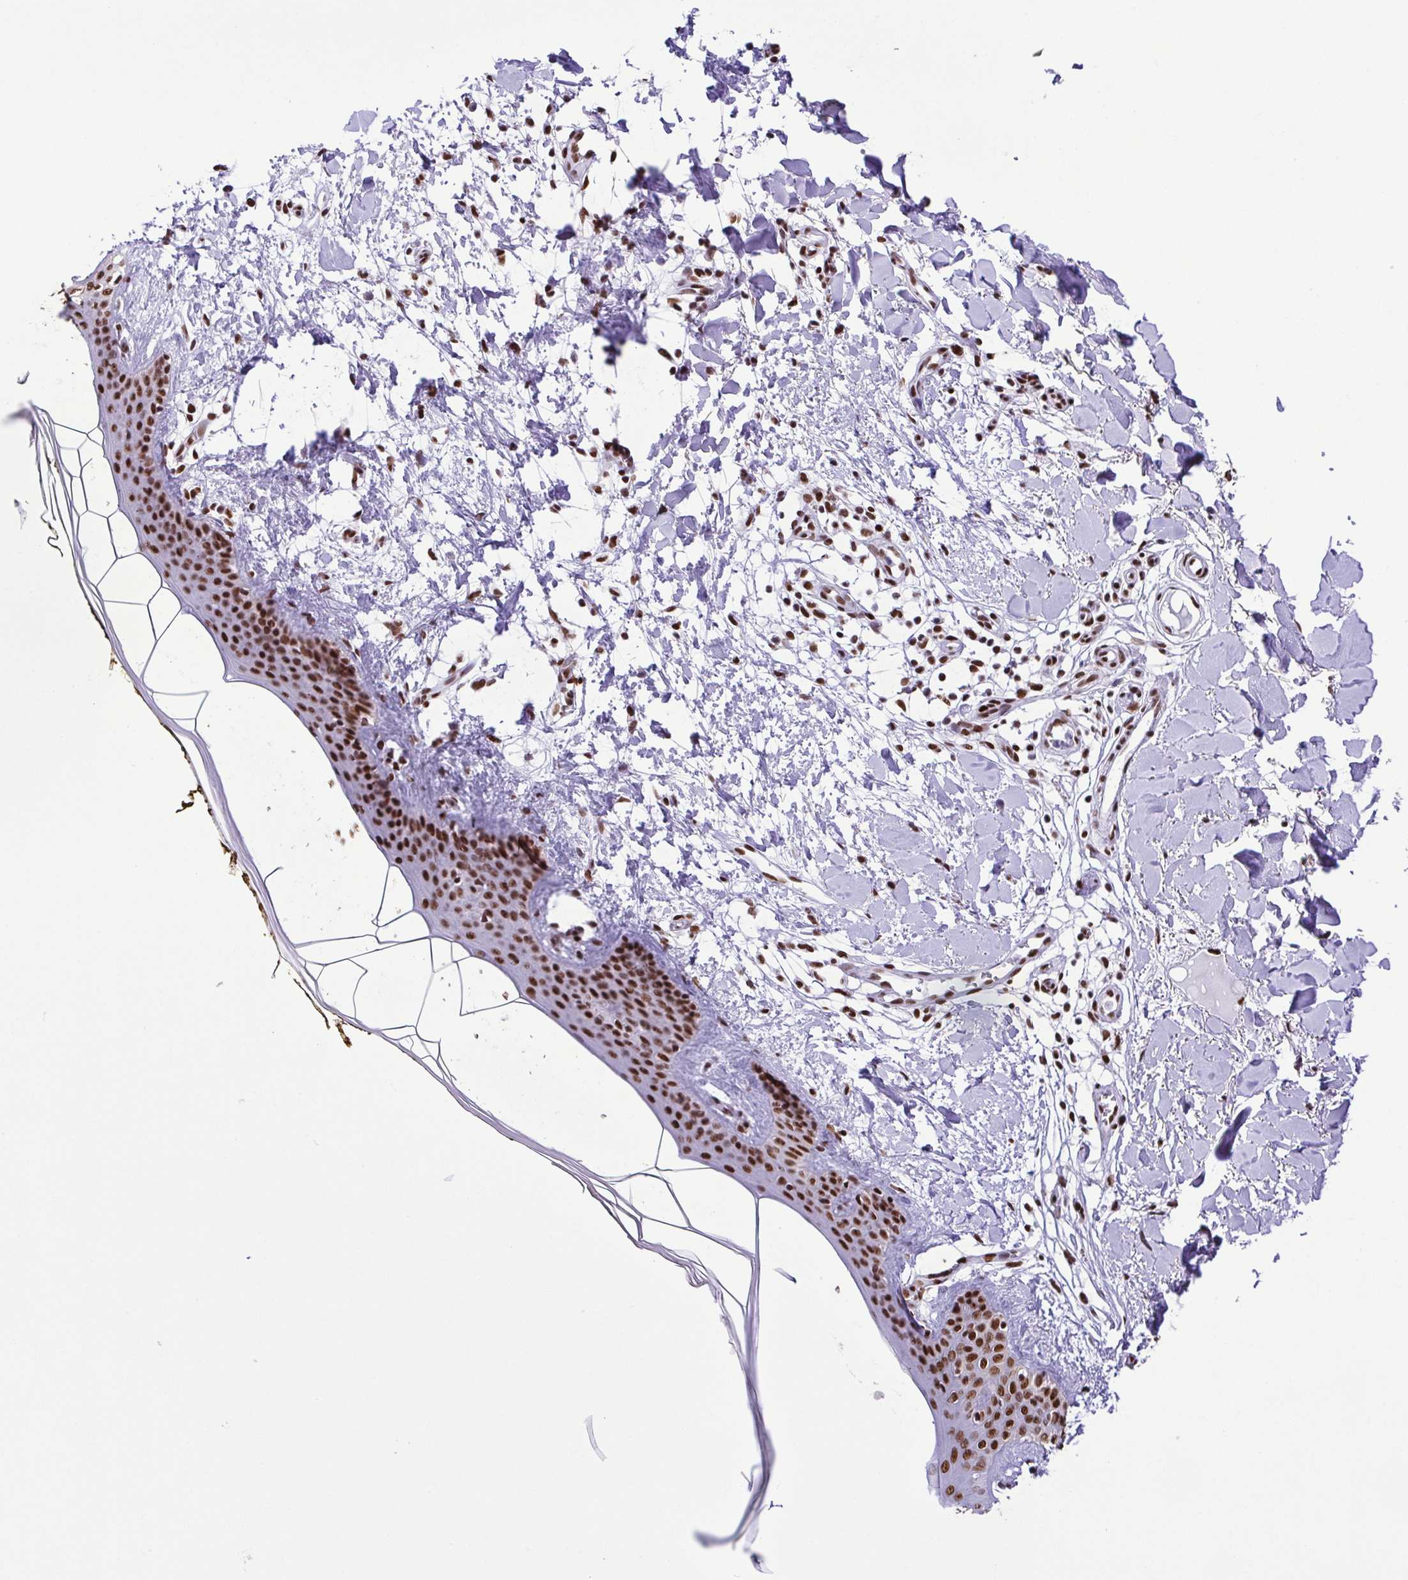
{"staining": {"intensity": "strong", "quantity": ">75%", "location": "nuclear"}, "tissue": "skin", "cell_type": "Fibroblasts", "image_type": "normal", "snomed": [{"axis": "morphology", "description": "Normal tissue, NOS"}, {"axis": "topography", "description": "Skin"}], "caption": "Strong nuclear expression is appreciated in about >75% of fibroblasts in normal skin.", "gene": "TRIM28", "patient": {"sex": "female", "age": 34}}